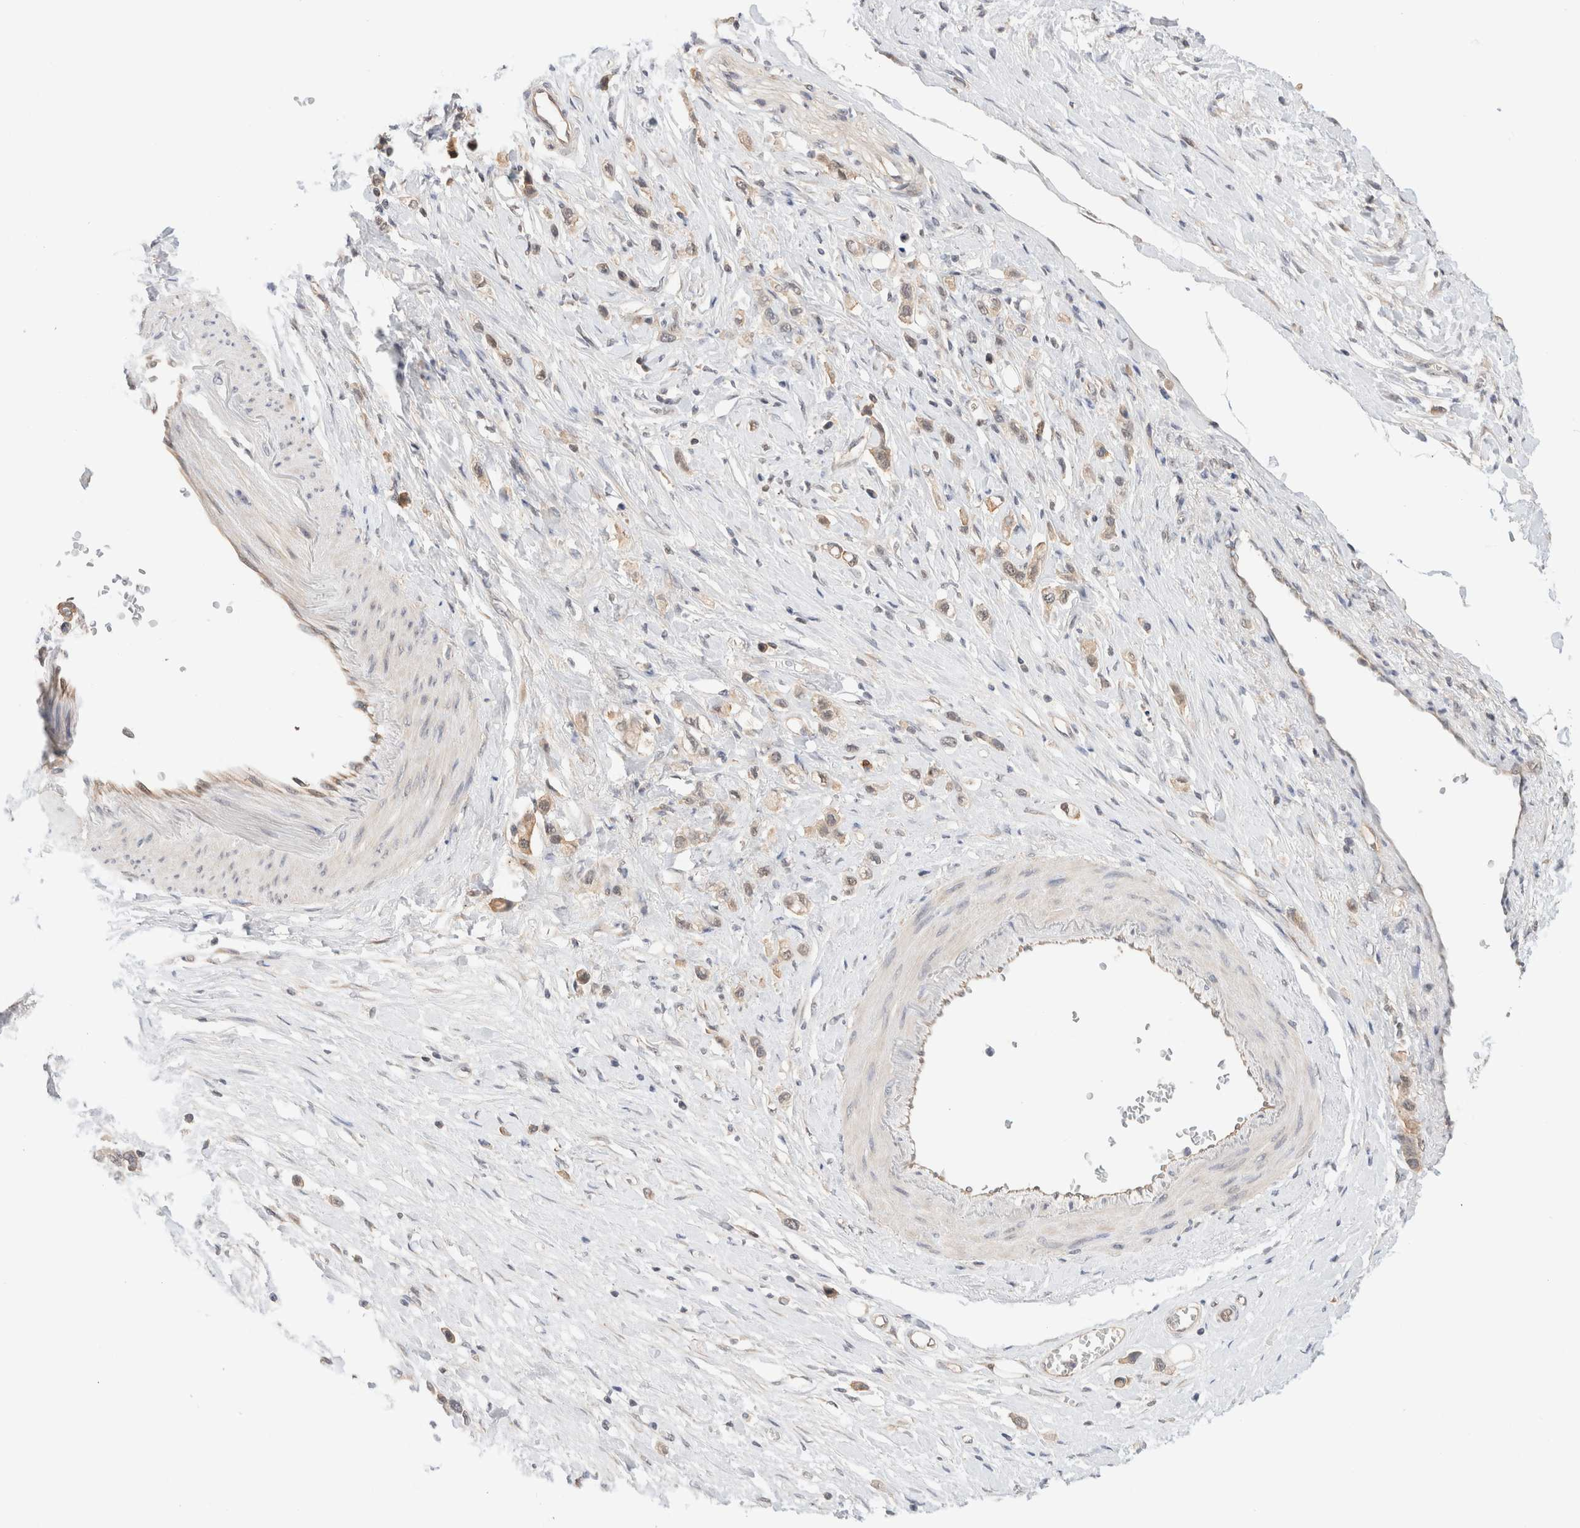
{"staining": {"intensity": "weak", "quantity": "25%-75%", "location": "cytoplasmic/membranous"}, "tissue": "stomach cancer", "cell_type": "Tumor cells", "image_type": "cancer", "snomed": [{"axis": "morphology", "description": "Adenocarcinoma, NOS"}, {"axis": "topography", "description": "Stomach"}], "caption": "Immunohistochemistry micrograph of neoplastic tissue: human stomach cancer (adenocarcinoma) stained using IHC exhibits low levels of weak protein expression localized specifically in the cytoplasmic/membranous of tumor cells, appearing as a cytoplasmic/membranous brown color.", "gene": "C17orf97", "patient": {"sex": "female", "age": 65}}